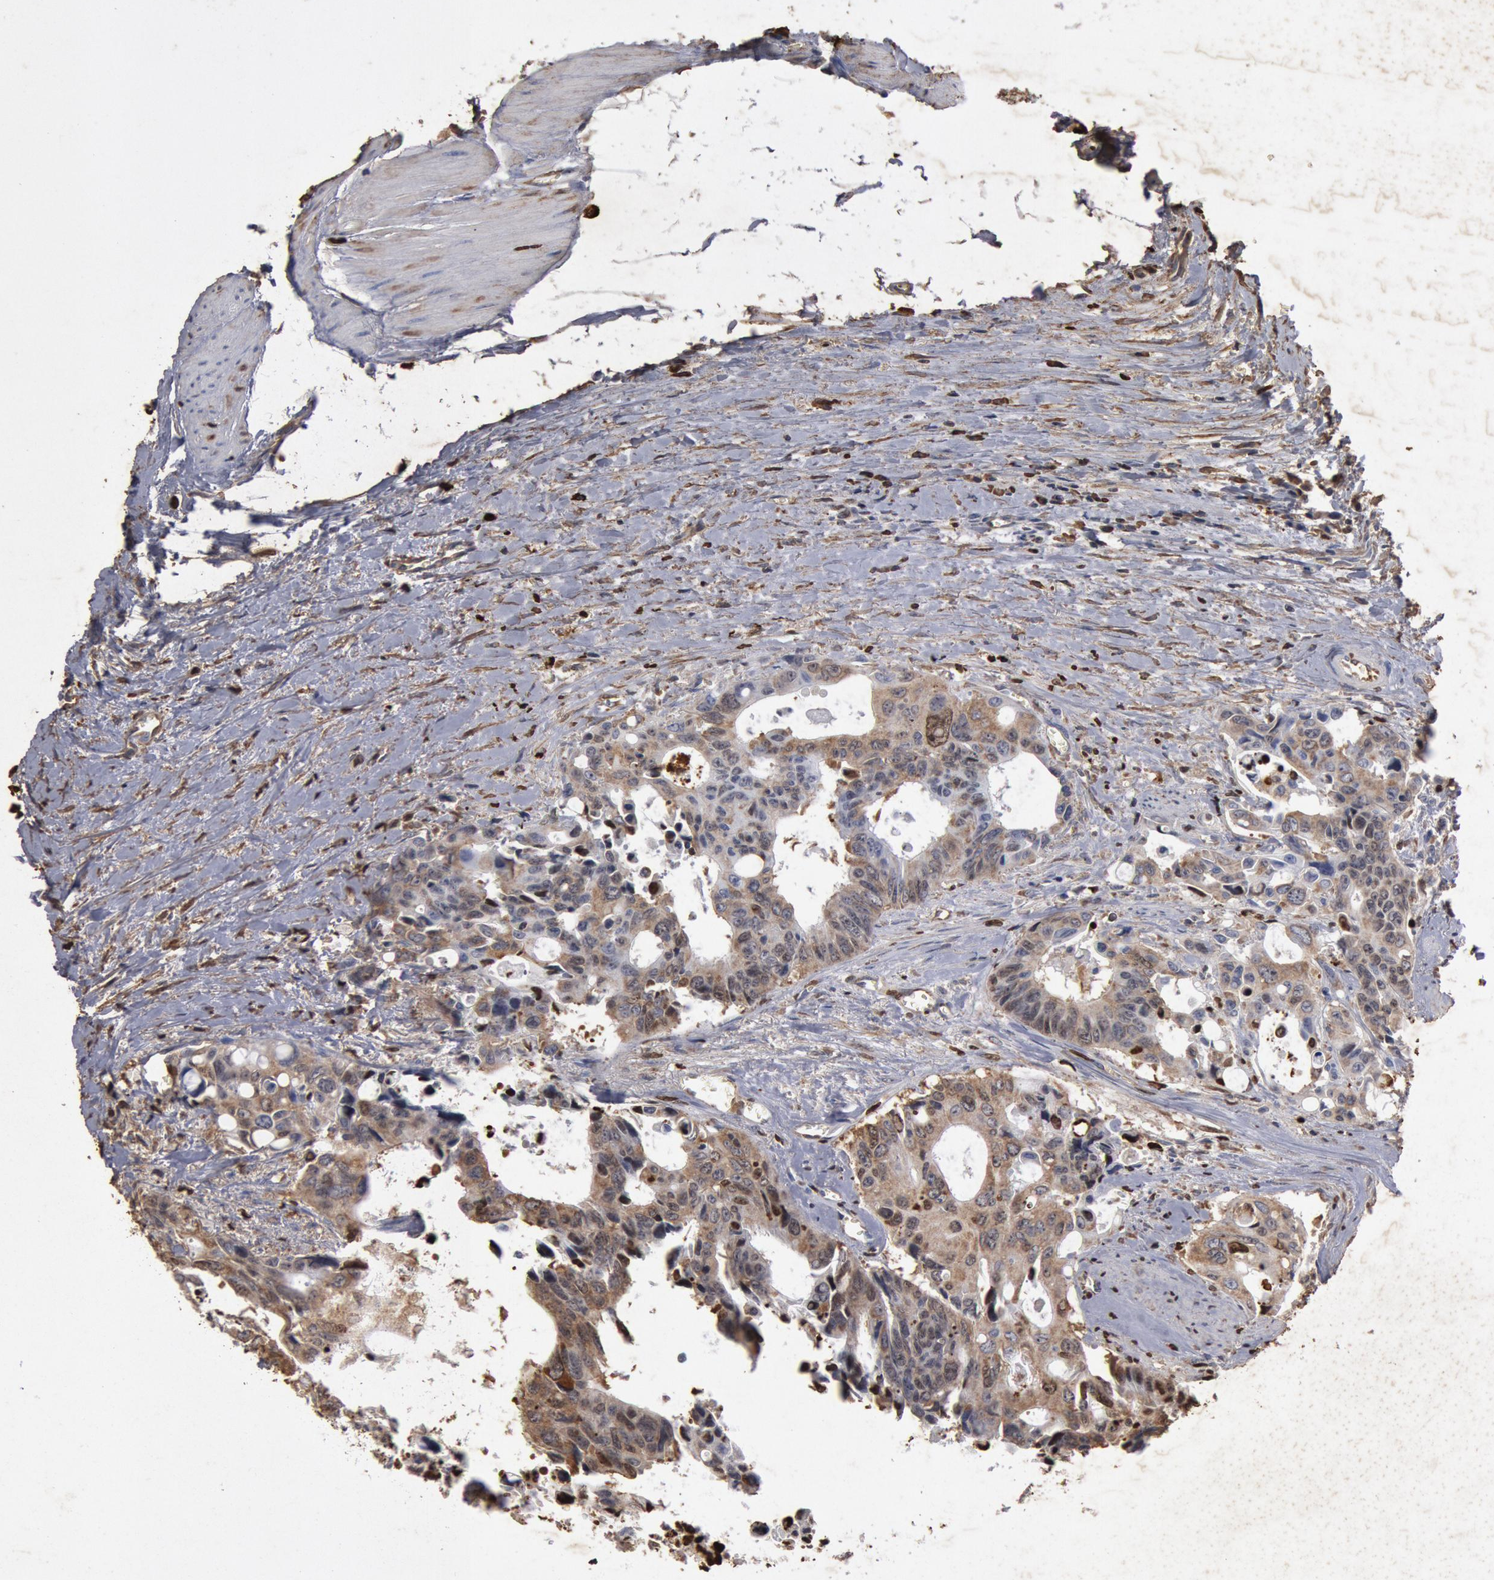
{"staining": {"intensity": "weak", "quantity": "<25%", "location": "cytoplasmic/membranous,nuclear"}, "tissue": "colorectal cancer", "cell_type": "Tumor cells", "image_type": "cancer", "snomed": [{"axis": "morphology", "description": "Adenocarcinoma, NOS"}, {"axis": "topography", "description": "Rectum"}], "caption": "Immunohistochemical staining of human adenocarcinoma (colorectal) reveals no significant staining in tumor cells. (Immunohistochemistry (ihc), brightfield microscopy, high magnification).", "gene": "FOXA2", "patient": {"sex": "male", "age": 76}}